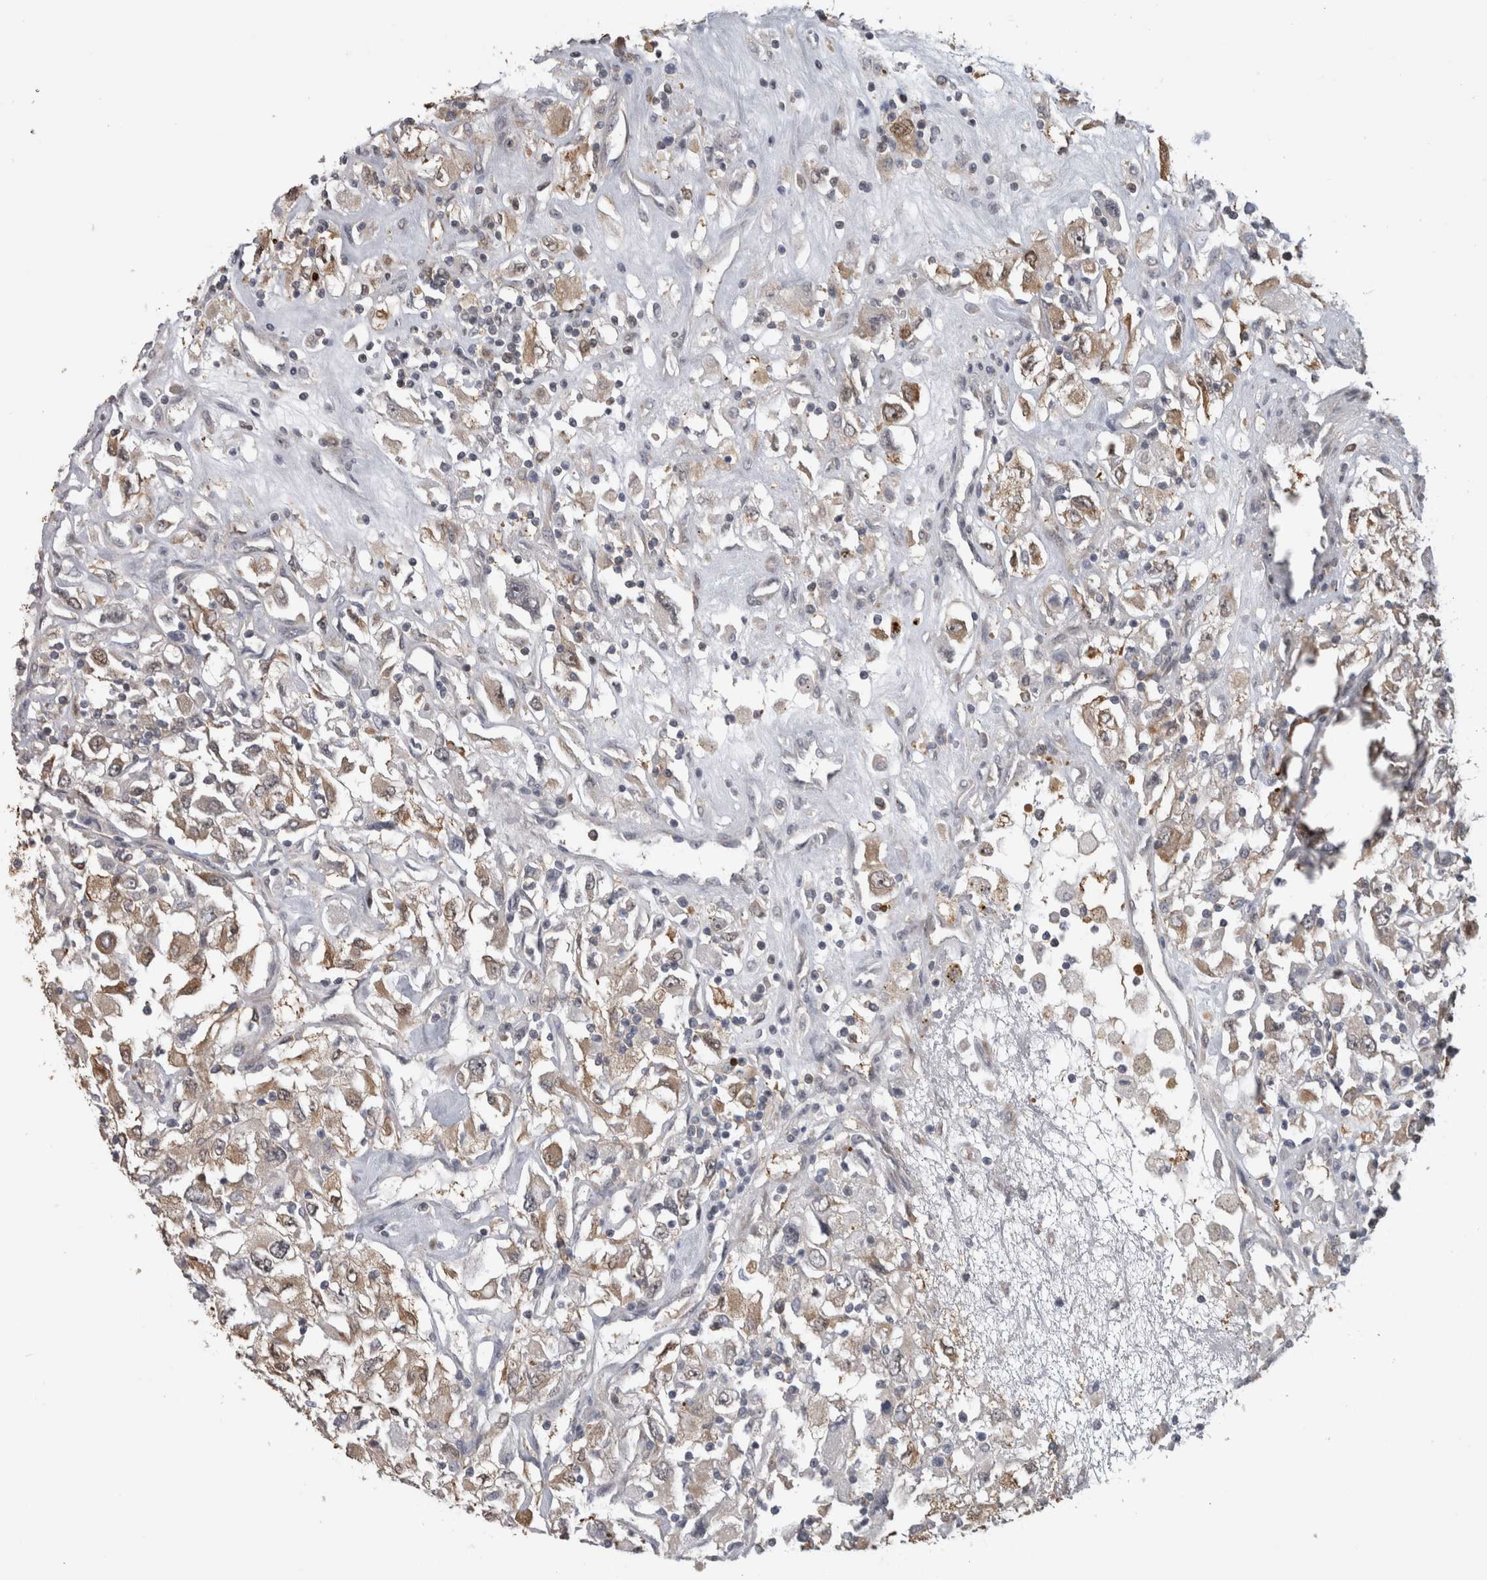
{"staining": {"intensity": "weak", "quantity": "25%-75%", "location": "cytoplasmic/membranous"}, "tissue": "renal cancer", "cell_type": "Tumor cells", "image_type": "cancer", "snomed": [{"axis": "morphology", "description": "Adenocarcinoma, NOS"}, {"axis": "topography", "description": "Kidney"}], "caption": "Tumor cells exhibit low levels of weak cytoplasmic/membranous expression in approximately 25%-75% of cells in renal cancer (adenocarcinoma).", "gene": "USH1G", "patient": {"sex": "female", "age": 52}}